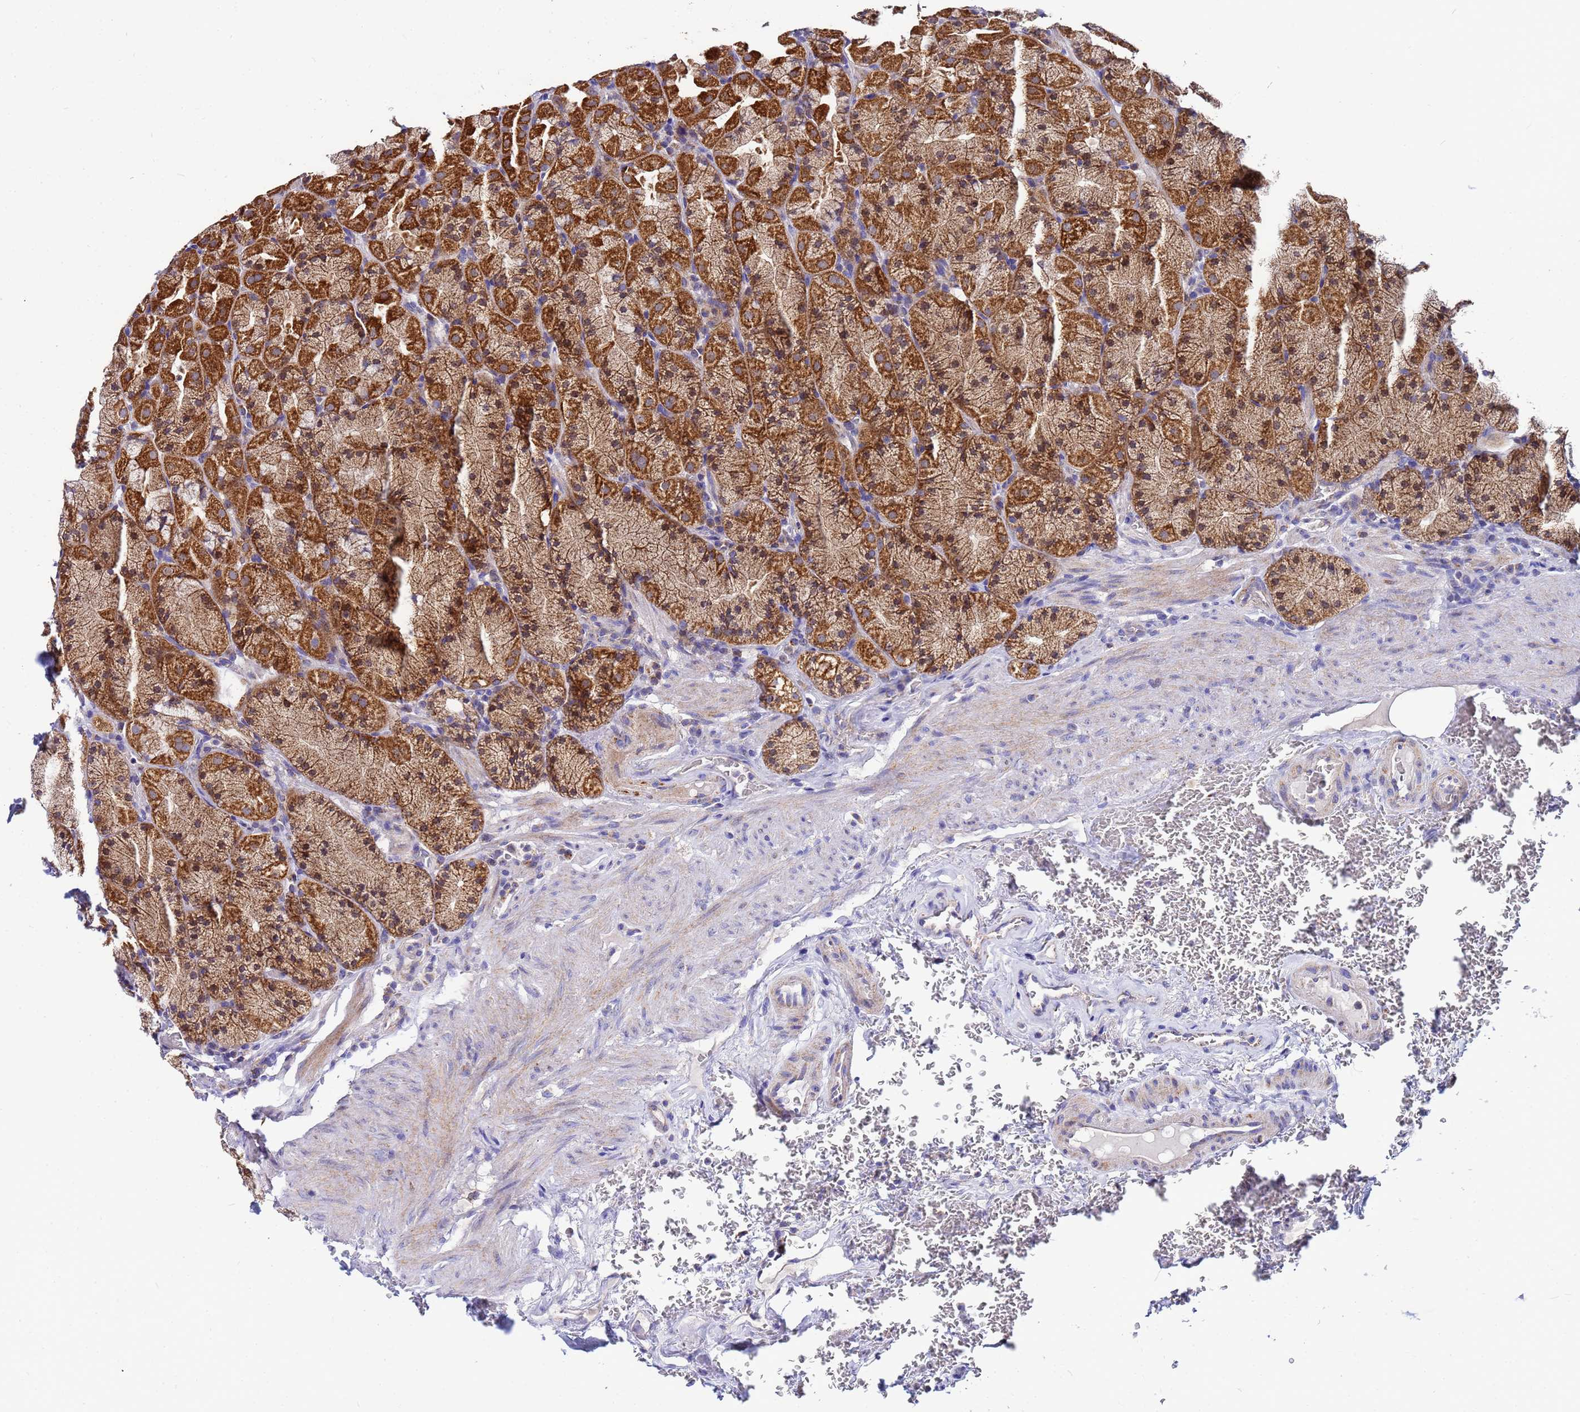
{"staining": {"intensity": "strong", "quantity": ">75%", "location": "cytoplasmic/membranous"}, "tissue": "stomach", "cell_type": "Glandular cells", "image_type": "normal", "snomed": [{"axis": "morphology", "description": "Normal tissue, NOS"}, {"axis": "topography", "description": "Stomach, upper"}, {"axis": "topography", "description": "Stomach, lower"}], "caption": "IHC staining of normal stomach, which reveals high levels of strong cytoplasmic/membranous expression in approximately >75% of glandular cells indicating strong cytoplasmic/membranous protein staining. The staining was performed using DAB (3,3'-diaminobenzidine) (brown) for protein detection and nuclei were counterstained in hematoxylin (blue).", "gene": "FAHD2A", "patient": {"sex": "male", "age": 80}}